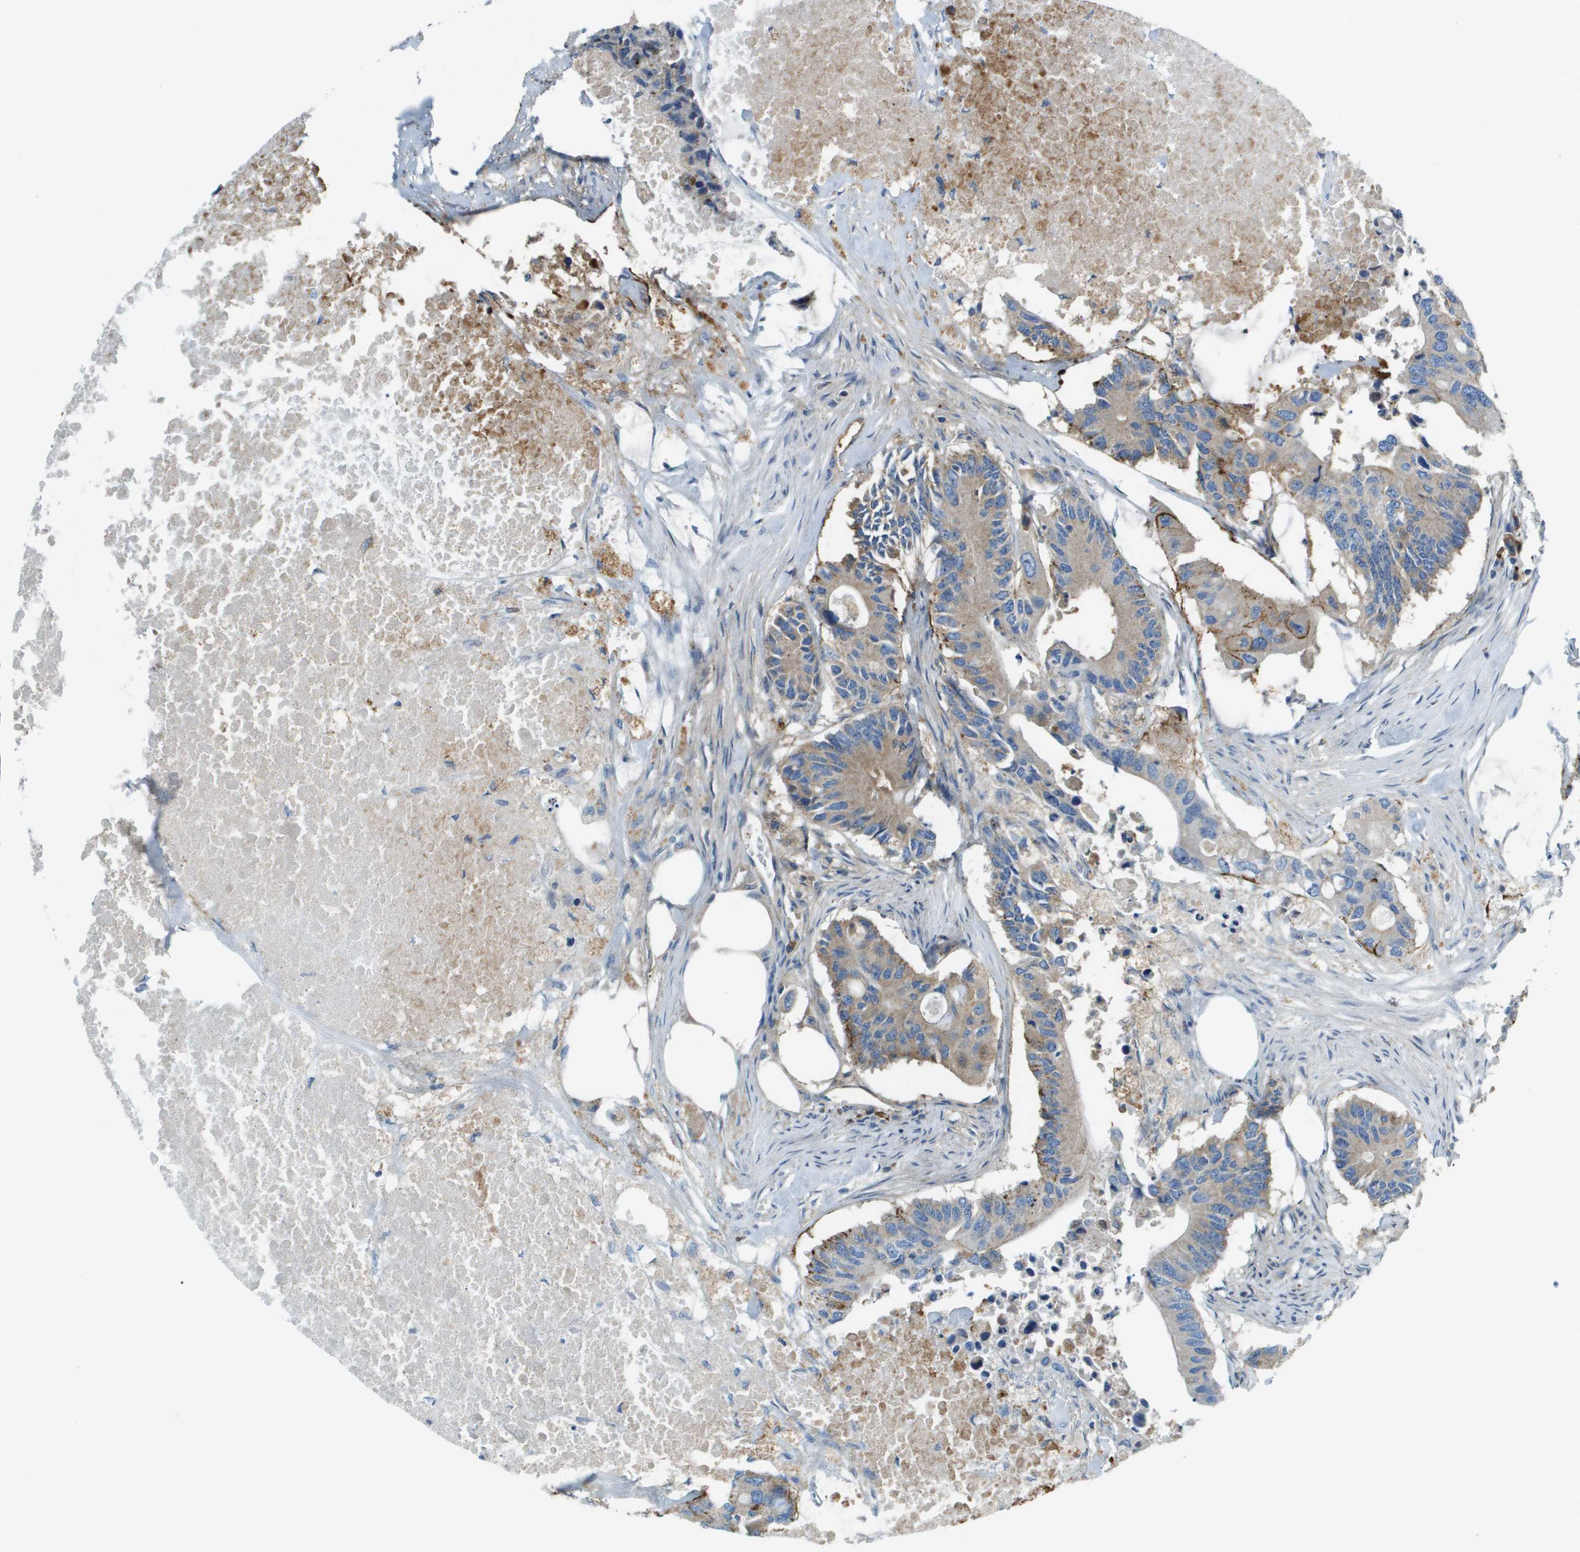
{"staining": {"intensity": "moderate", "quantity": ">75%", "location": "cytoplasmic/membranous"}, "tissue": "colorectal cancer", "cell_type": "Tumor cells", "image_type": "cancer", "snomed": [{"axis": "morphology", "description": "Adenocarcinoma, NOS"}, {"axis": "topography", "description": "Colon"}], "caption": "This micrograph displays immunohistochemistry staining of adenocarcinoma (colorectal), with medium moderate cytoplasmic/membranous positivity in approximately >75% of tumor cells.", "gene": "SDC1", "patient": {"sex": "male", "age": 71}}